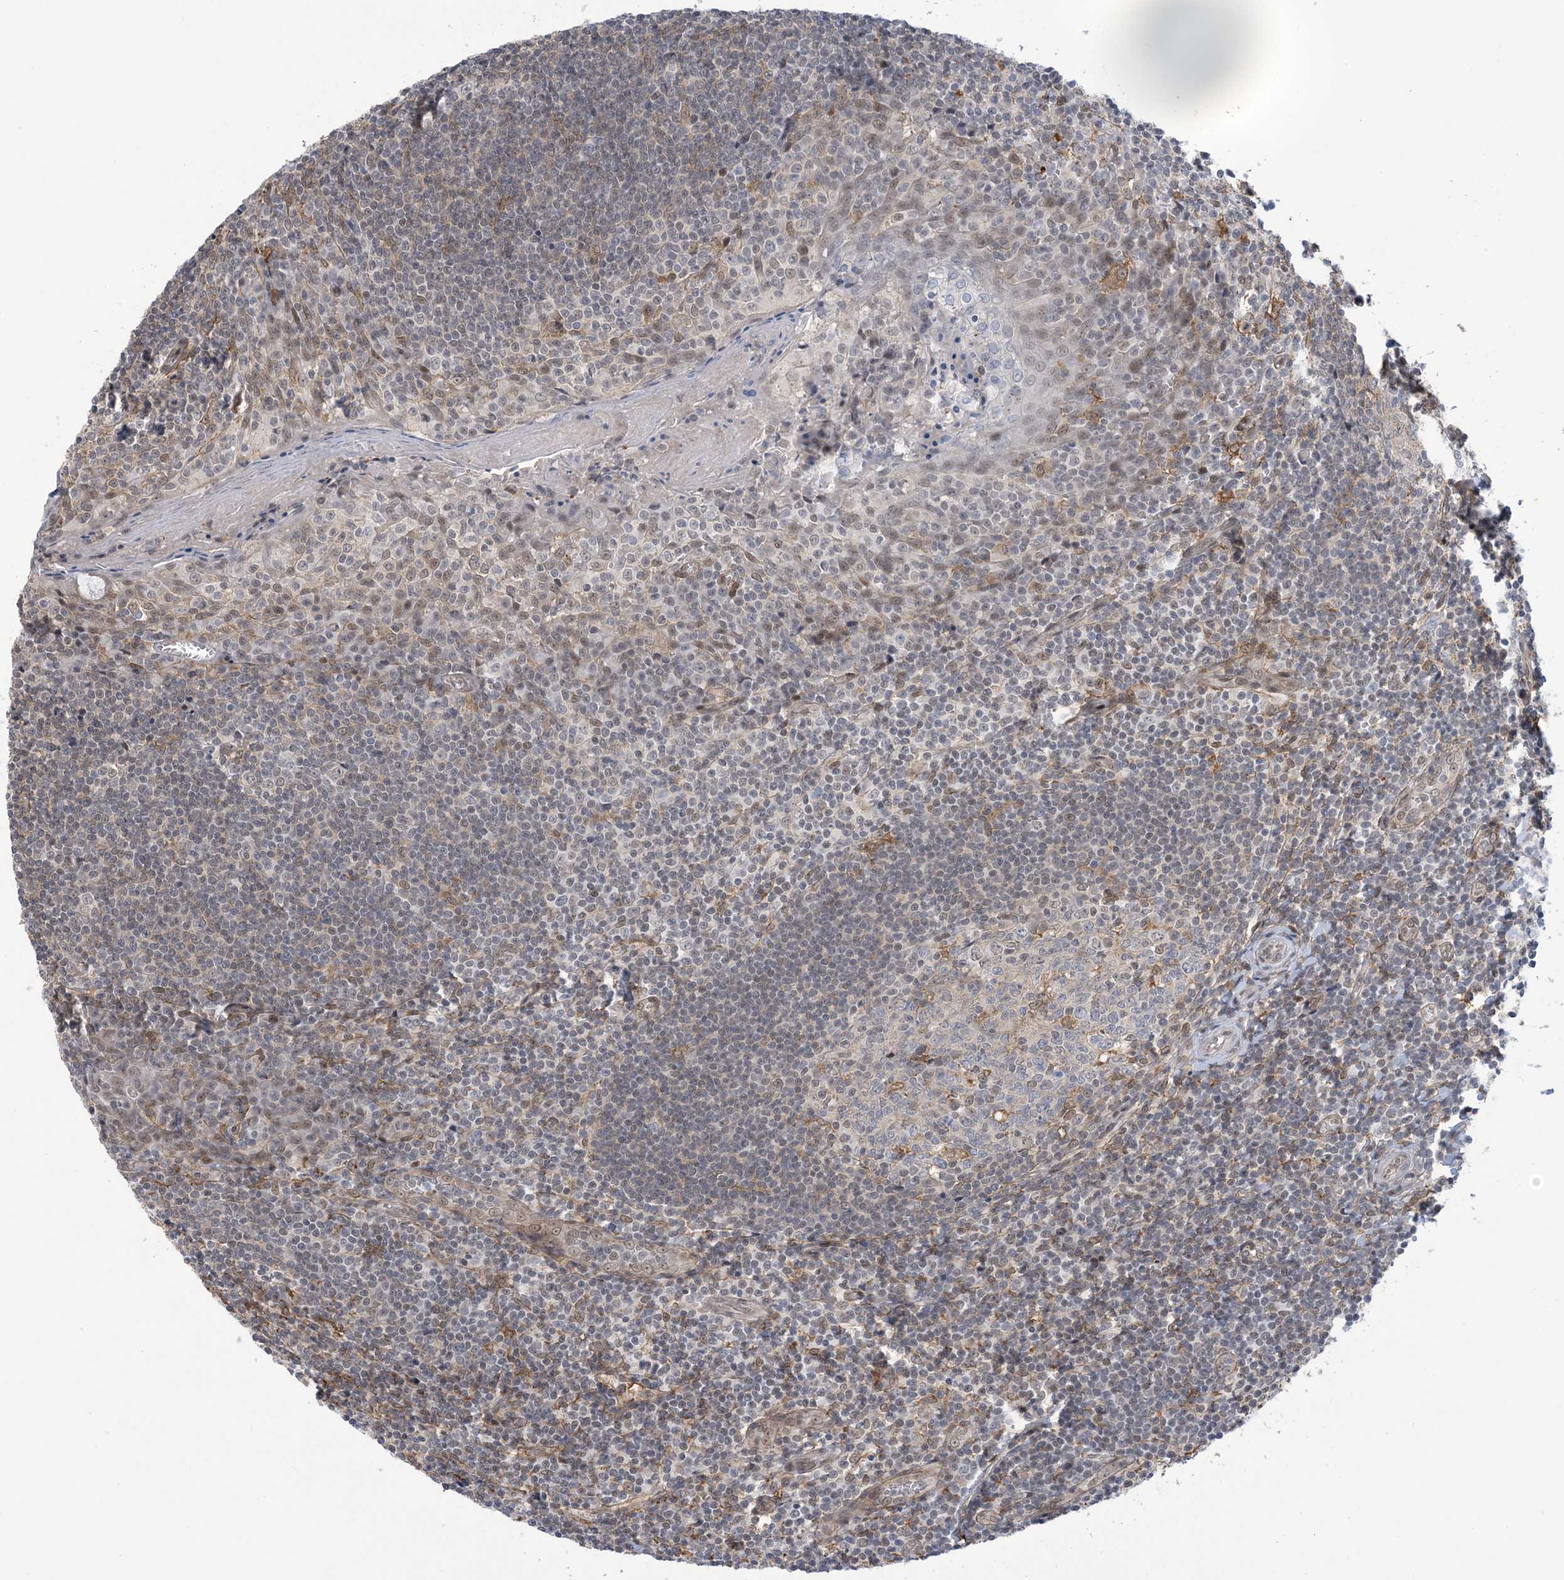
{"staining": {"intensity": "negative", "quantity": "none", "location": "none"}, "tissue": "tonsil", "cell_type": "Germinal center cells", "image_type": "normal", "snomed": [{"axis": "morphology", "description": "Normal tissue, NOS"}, {"axis": "topography", "description": "Tonsil"}], "caption": "An immunohistochemistry (IHC) micrograph of unremarkable tonsil is shown. There is no staining in germinal center cells of tonsil.", "gene": "ZNF8", "patient": {"sex": "male", "age": 27}}